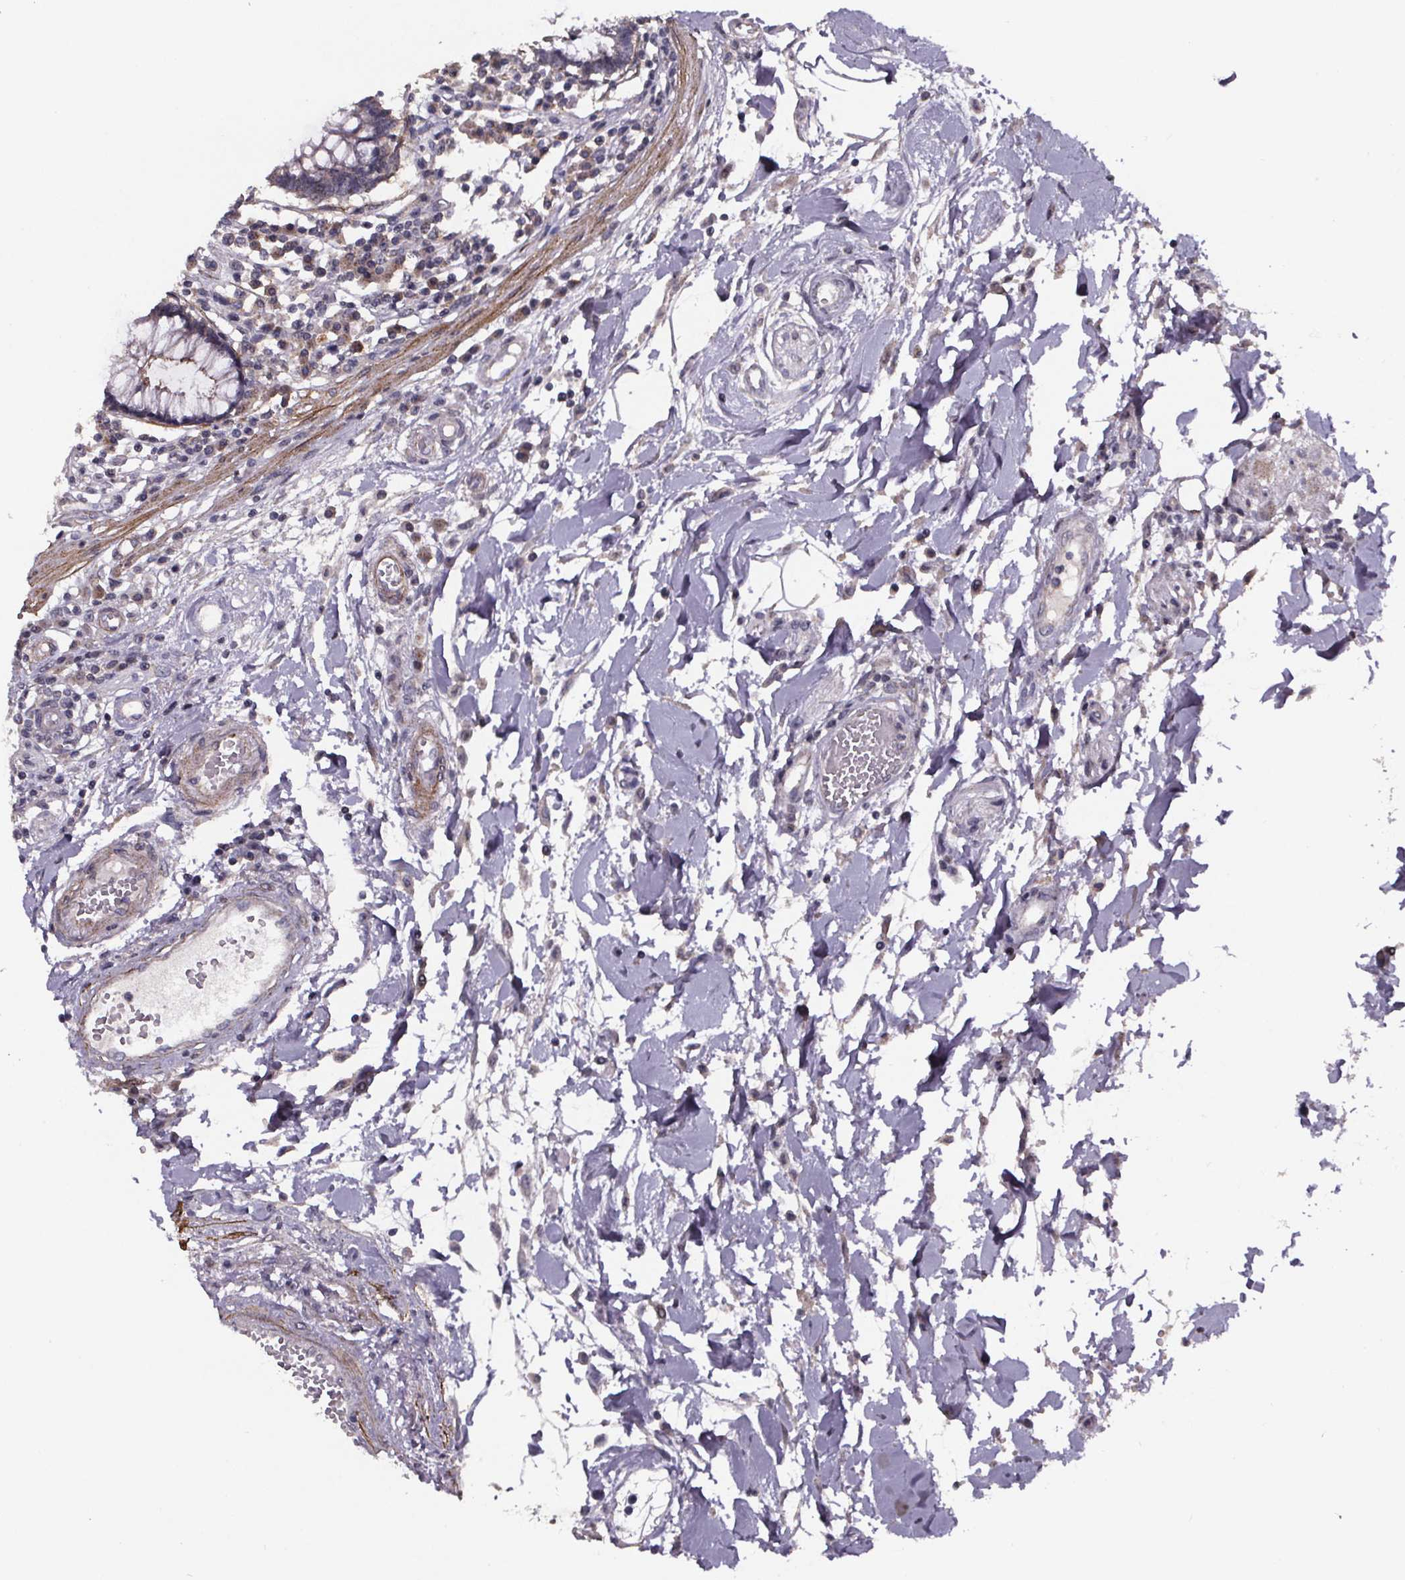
{"staining": {"intensity": "weak", "quantity": "25%-75%", "location": "cytoplasmic/membranous"}, "tissue": "colon", "cell_type": "Endothelial cells", "image_type": "normal", "snomed": [{"axis": "morphology", "description": "Normal tissue, NOS"}, {"axis": "morphology", "description": "Adenocarcinoma, NOS"}, {"axis": "topography", "description": "Colon"}], "caption": "Colon stained with a protein marker reveals weak staining in endothelial cells.", "gene": "PALLD", "patient": {"sex": "male", "age": 83}}